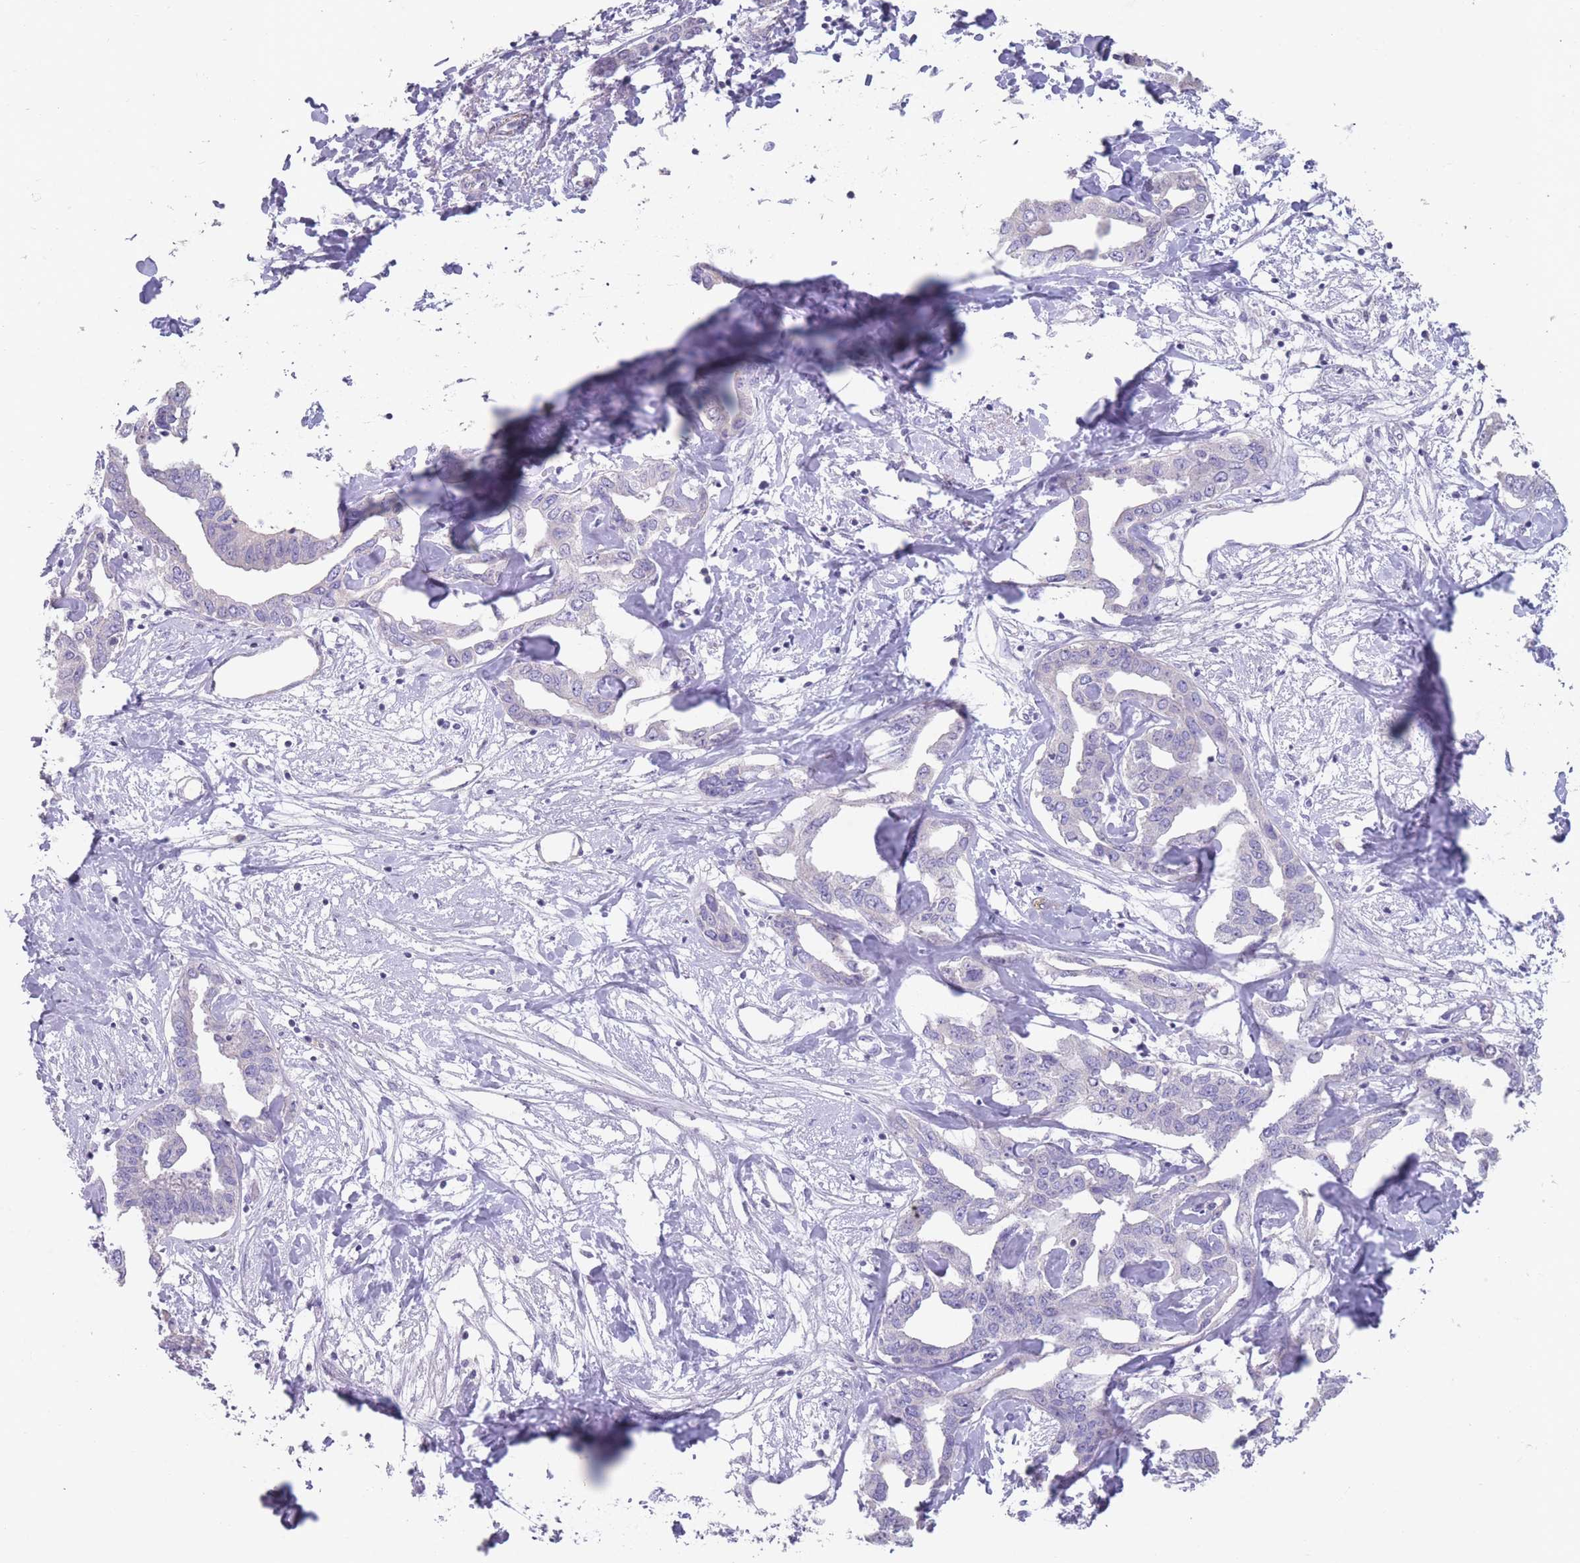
{"staining": {"intensity": "negative", "quantity": "none", "location": "none"}, "tissue": "liver cancer", "cell_type": "Tumor cells", "image_type": "cancer", "snomed": [{"axis": "morphology", "description": "Cholangiocarcinoma"}, {"axis": "topography", "description": "Liver"}], "caption": "Tumor cells show no significant protein expression in liver cholangiocarcinoma. (DAB (3,3'-diaminobenzidine) IHC, high magnification).", "gene": "RHBG", "patient": {"sex": "male", "age": 59}}